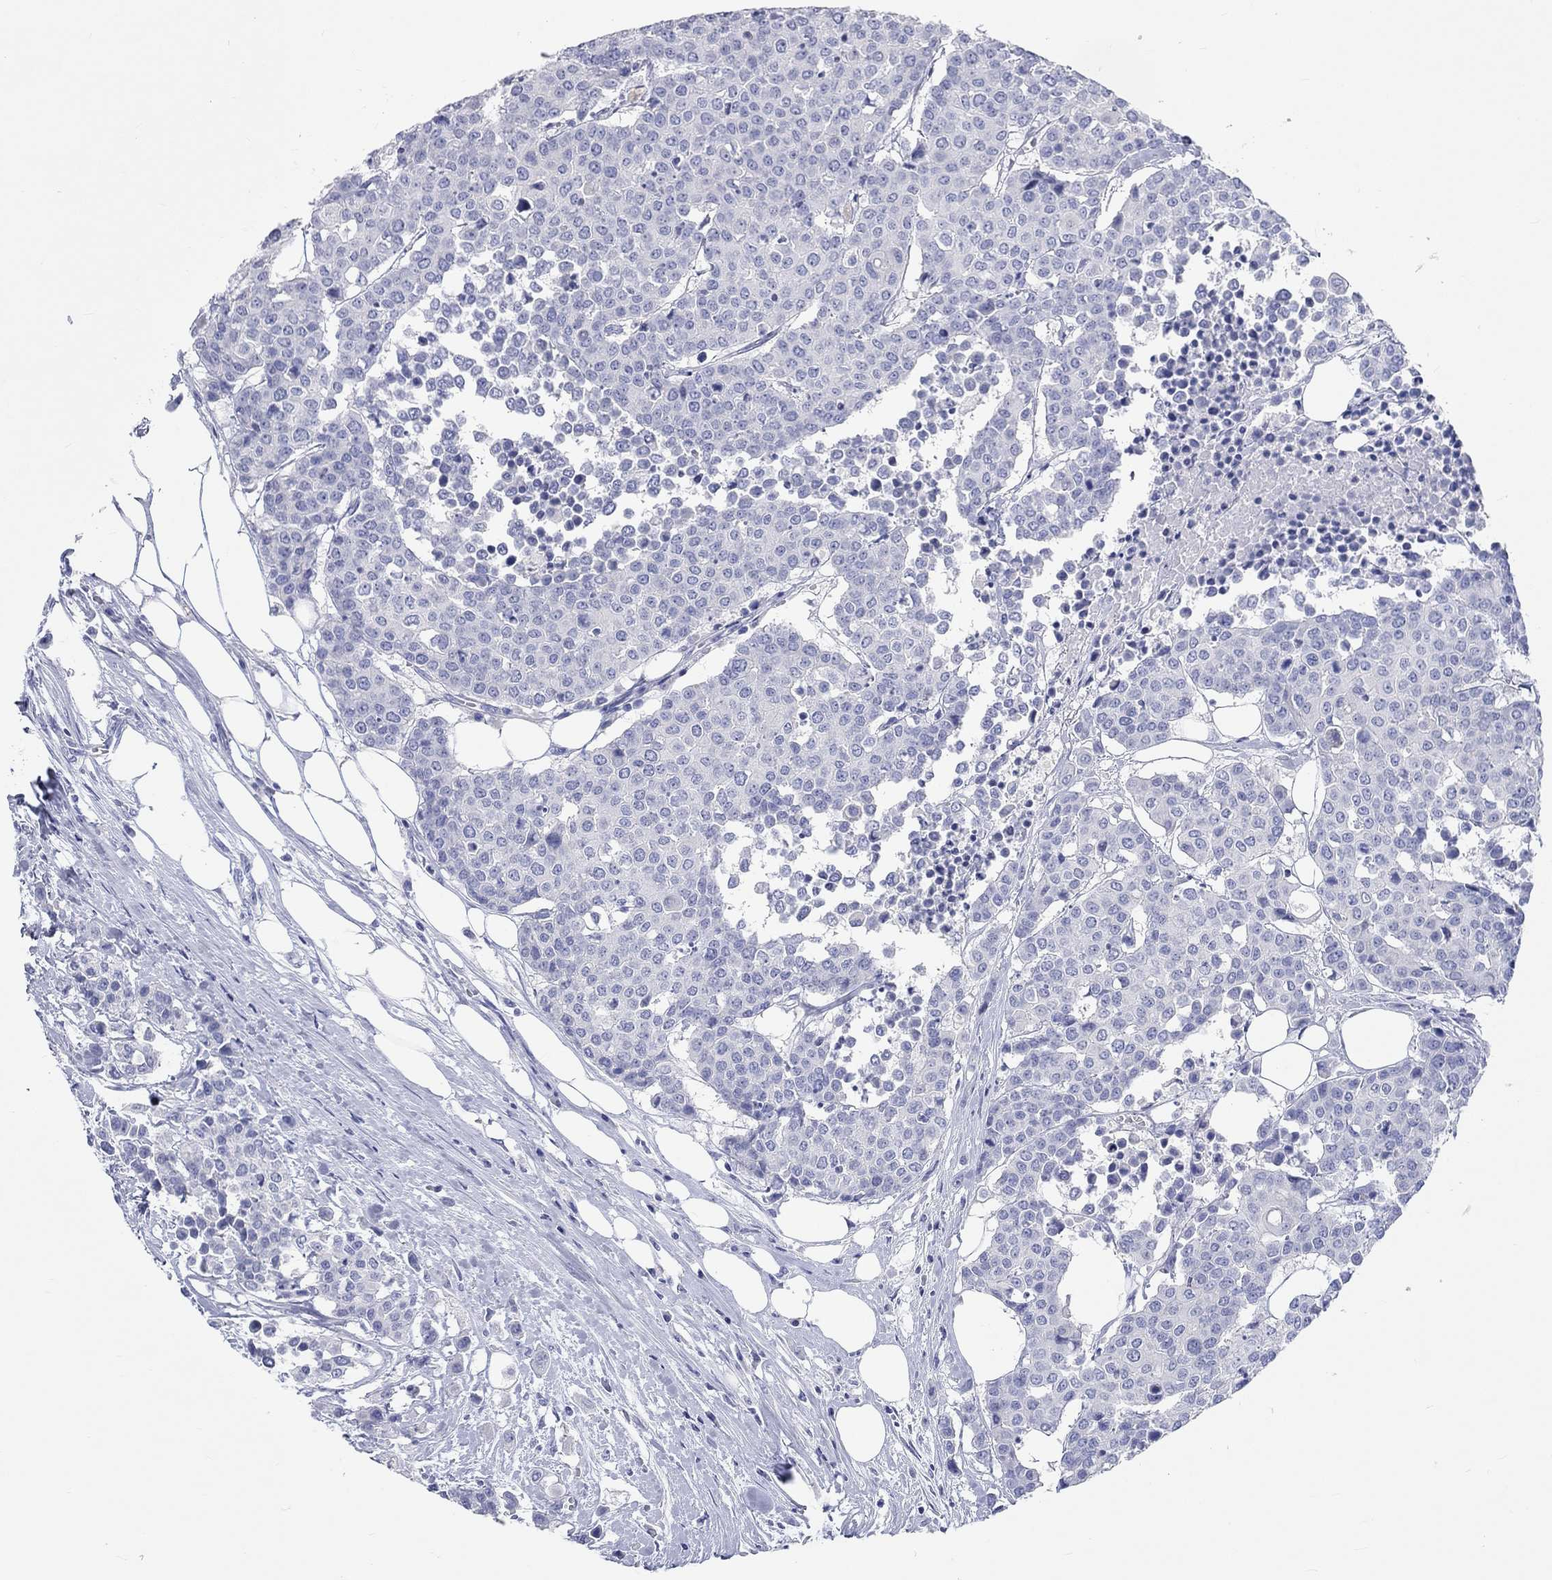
{"staining": {"intensity": "negative", "quantity": "none", "location": "none"}, "tissue": "carcinoid", "cell_type": "Tumor cells", "image_type": "cancer", "snomed": [{"axis": "morphology", "description": "Carcinoid, malignant, NOS"}, {"axis": "topography", "description": "Colon"}], "caption": "This is a photomicrograph of immunohistochemistry staining of carcinoid (malignant), which shows no expression in tumor cells.", "gene": "SPATA9", "patient": {"sex": "male", "age": 81}}